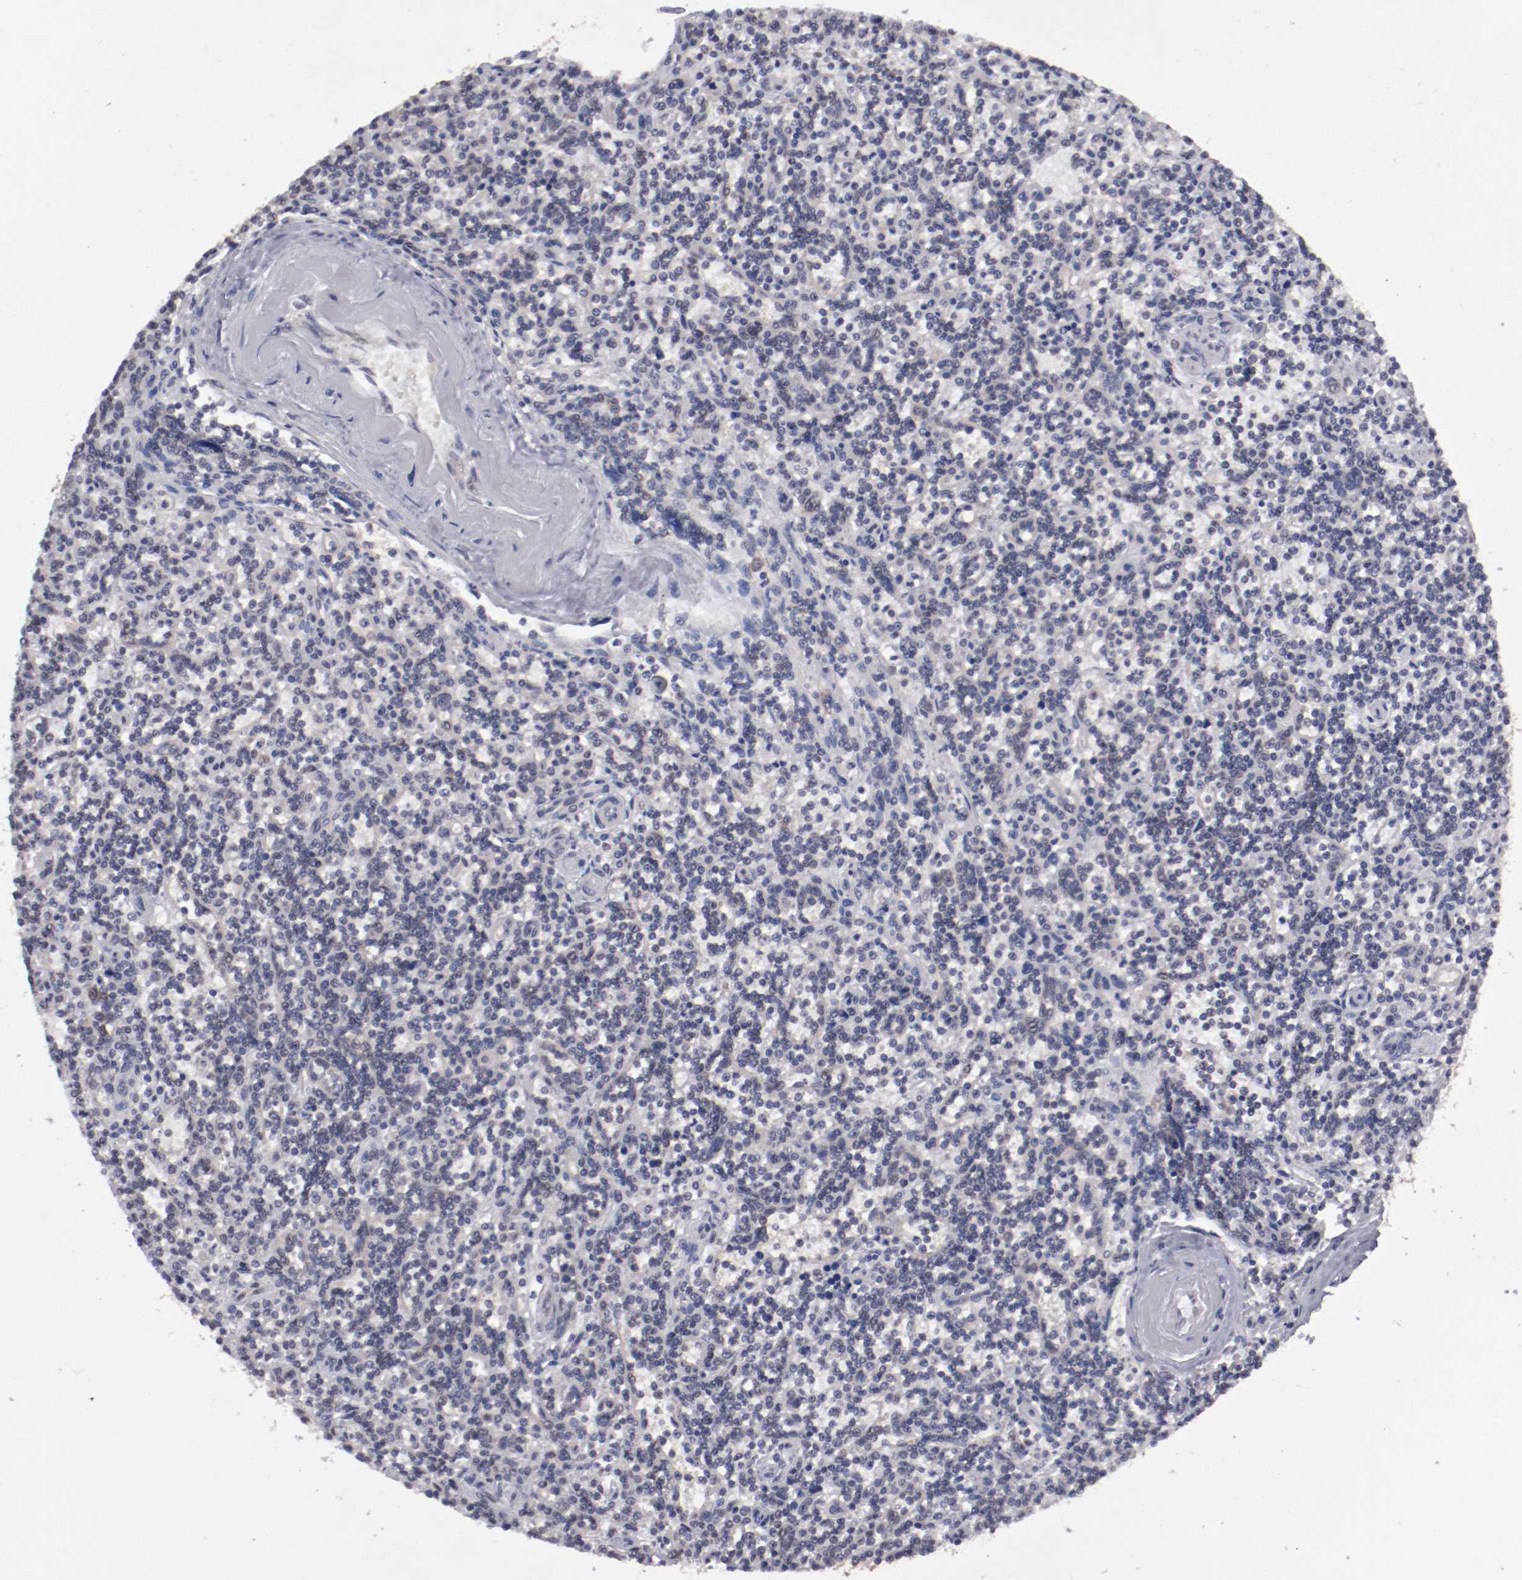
{"staining": {"intensity": "negative", "quantity": "none", "location": "none"}, "tissue": "lymphoma", "cell_type": "Tumor cells", "image_type": "cancer", "snomed": [{"axis": "morphology", "description": "Malignant lymphoma, non-Hodgkin's type, Low grade"}, {"axis": "topography", "description": "Spleen"}], "caption": "This is an immunohistochemistry (IHC) histopathology image of human low-grade malignant lymphoma, non-Hodgkin's type. There is no expression in tumor cells.", "gene": "ARNT", "patient": {"sex": "male", "age": 73}}